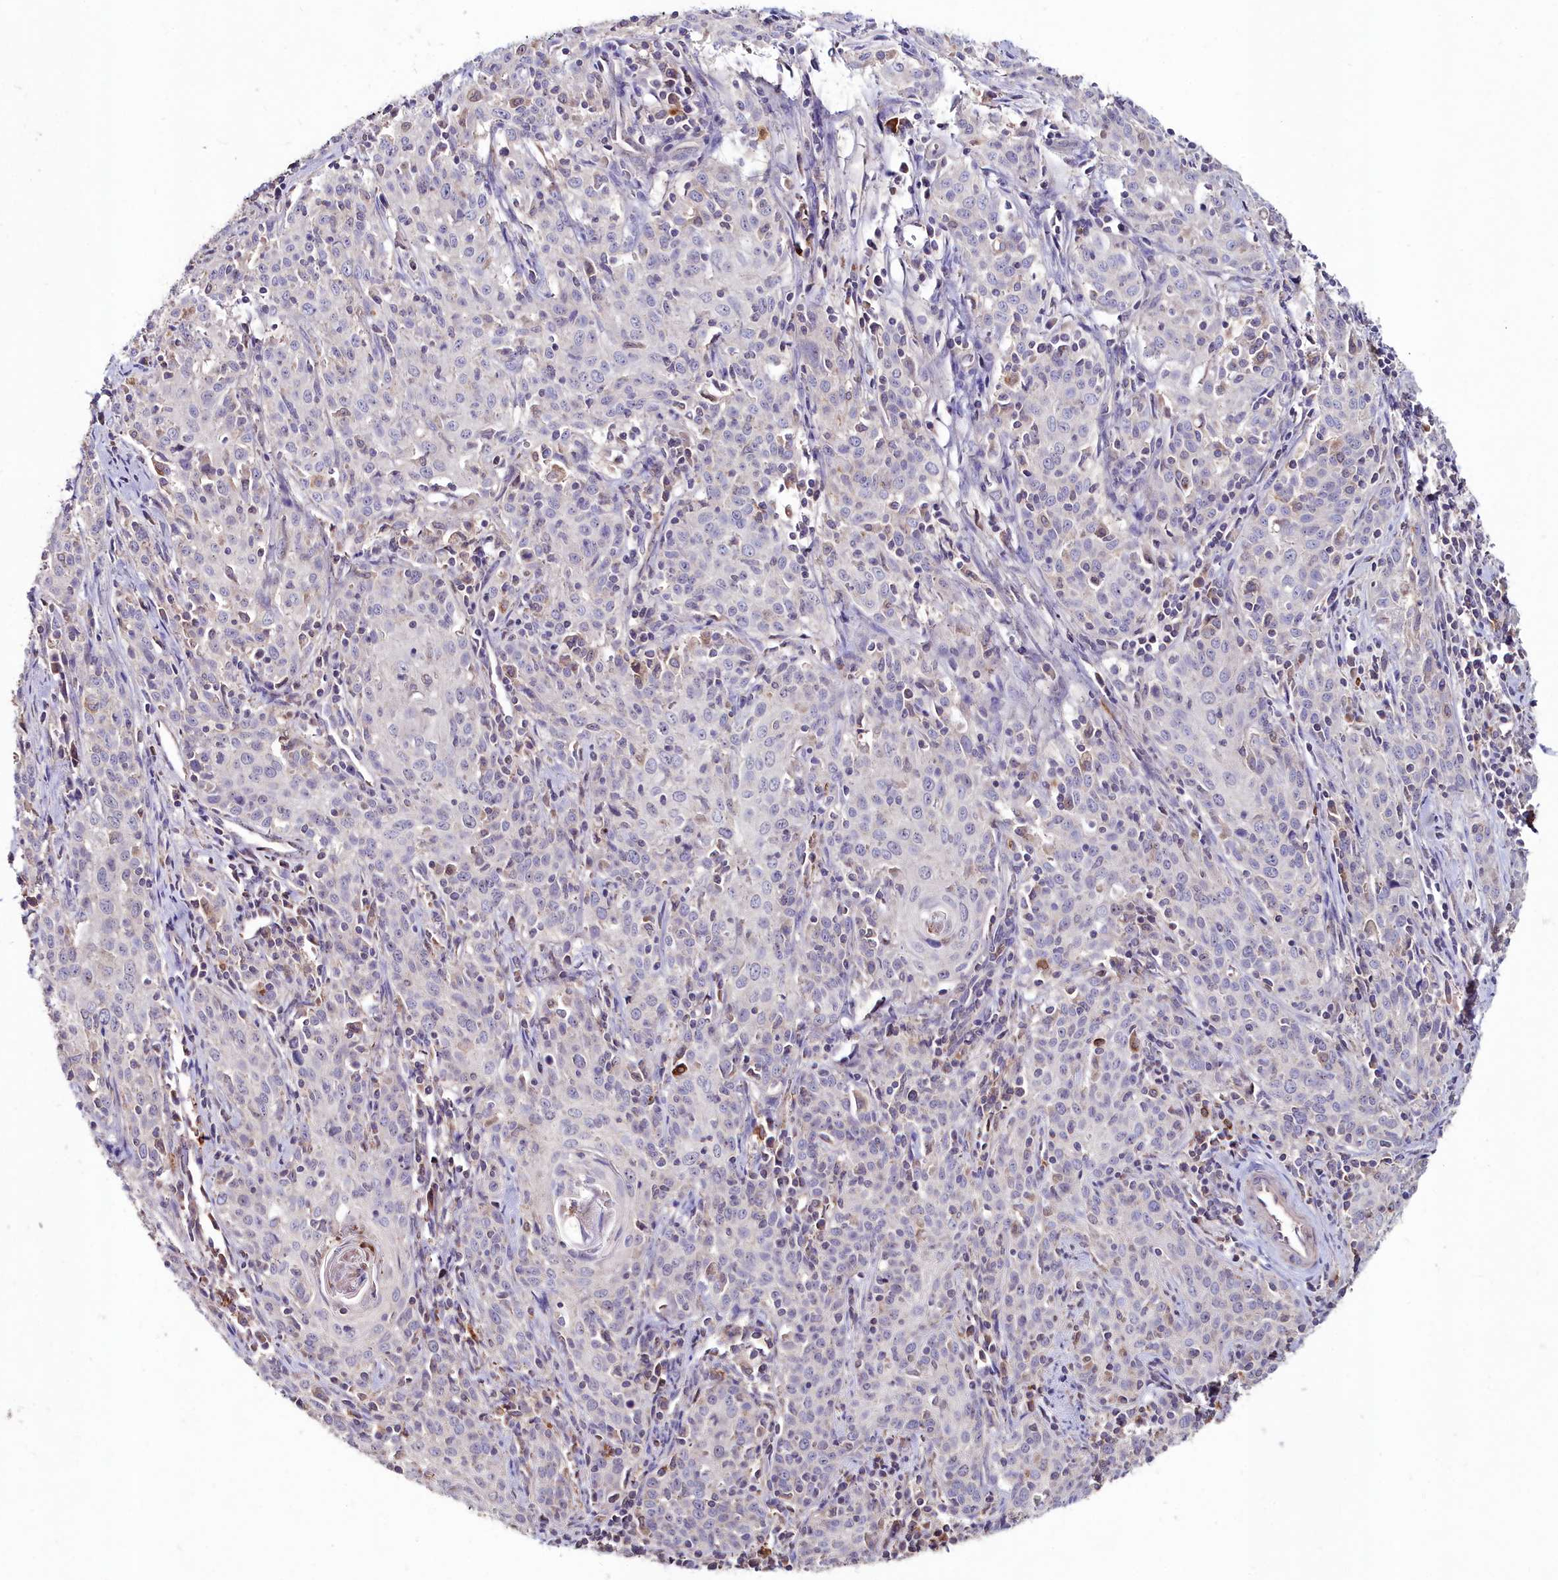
{"staining": {"intensity": "negative", "quantity": "none", "location": "none"}, "tissue": "cervical cancer", "cell_type": "Tumor cells", "image_type": "cancer", "snomed": [{"axis": "morphology", "description": "Squamous cell carcinoma, NOS"}, {"axis": "topography", "description": "Cervix"}], "caption": "IHC micrograph of cervical cancer (squamous cell carcinoma) stained for a protein (brown), which exhibits no expression in tumor cells.", "gene": "AMBRA1", "patient": {"sex": "female", "age": 57}}